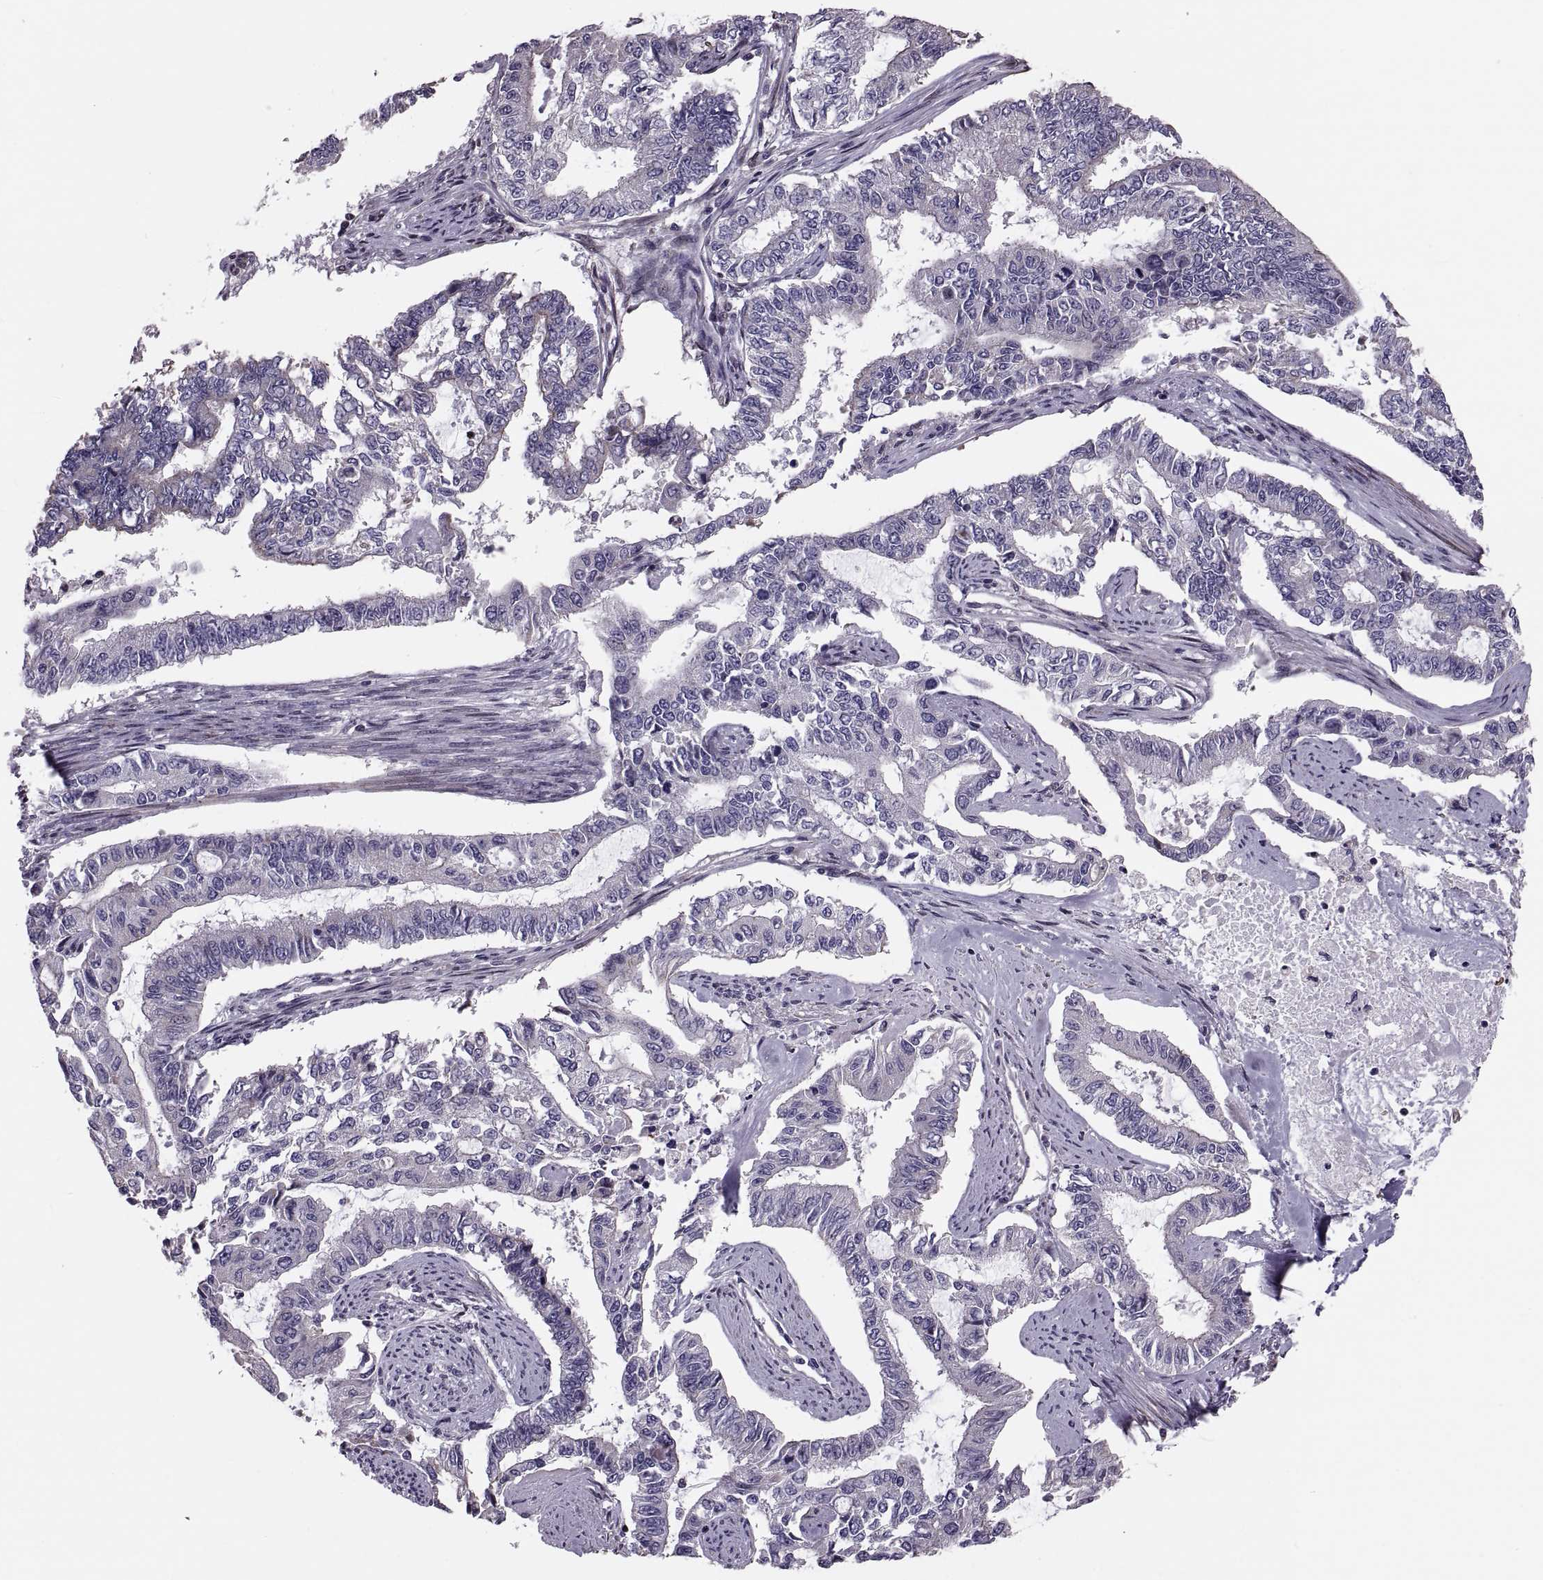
{"staining": {"intensity": "negative", "quantity": "none", "location": "none"}, "tissue": "endometrial cancer", "cell_type": "Tumor cells", "image_type": "cancer", "snomed": [{"axis": "morphology", "description": "Adenocarcinoma, NOS"}, {"axis": "topography", "description": "Uterus"}], "caption": "The immunohistochemistry micrograph has no significant expression in tumor cells of endometrial cancer (adenocarcinoma) tissue.", "gene": "ANO1", "patient": {"sex": "female", "age": 59}}